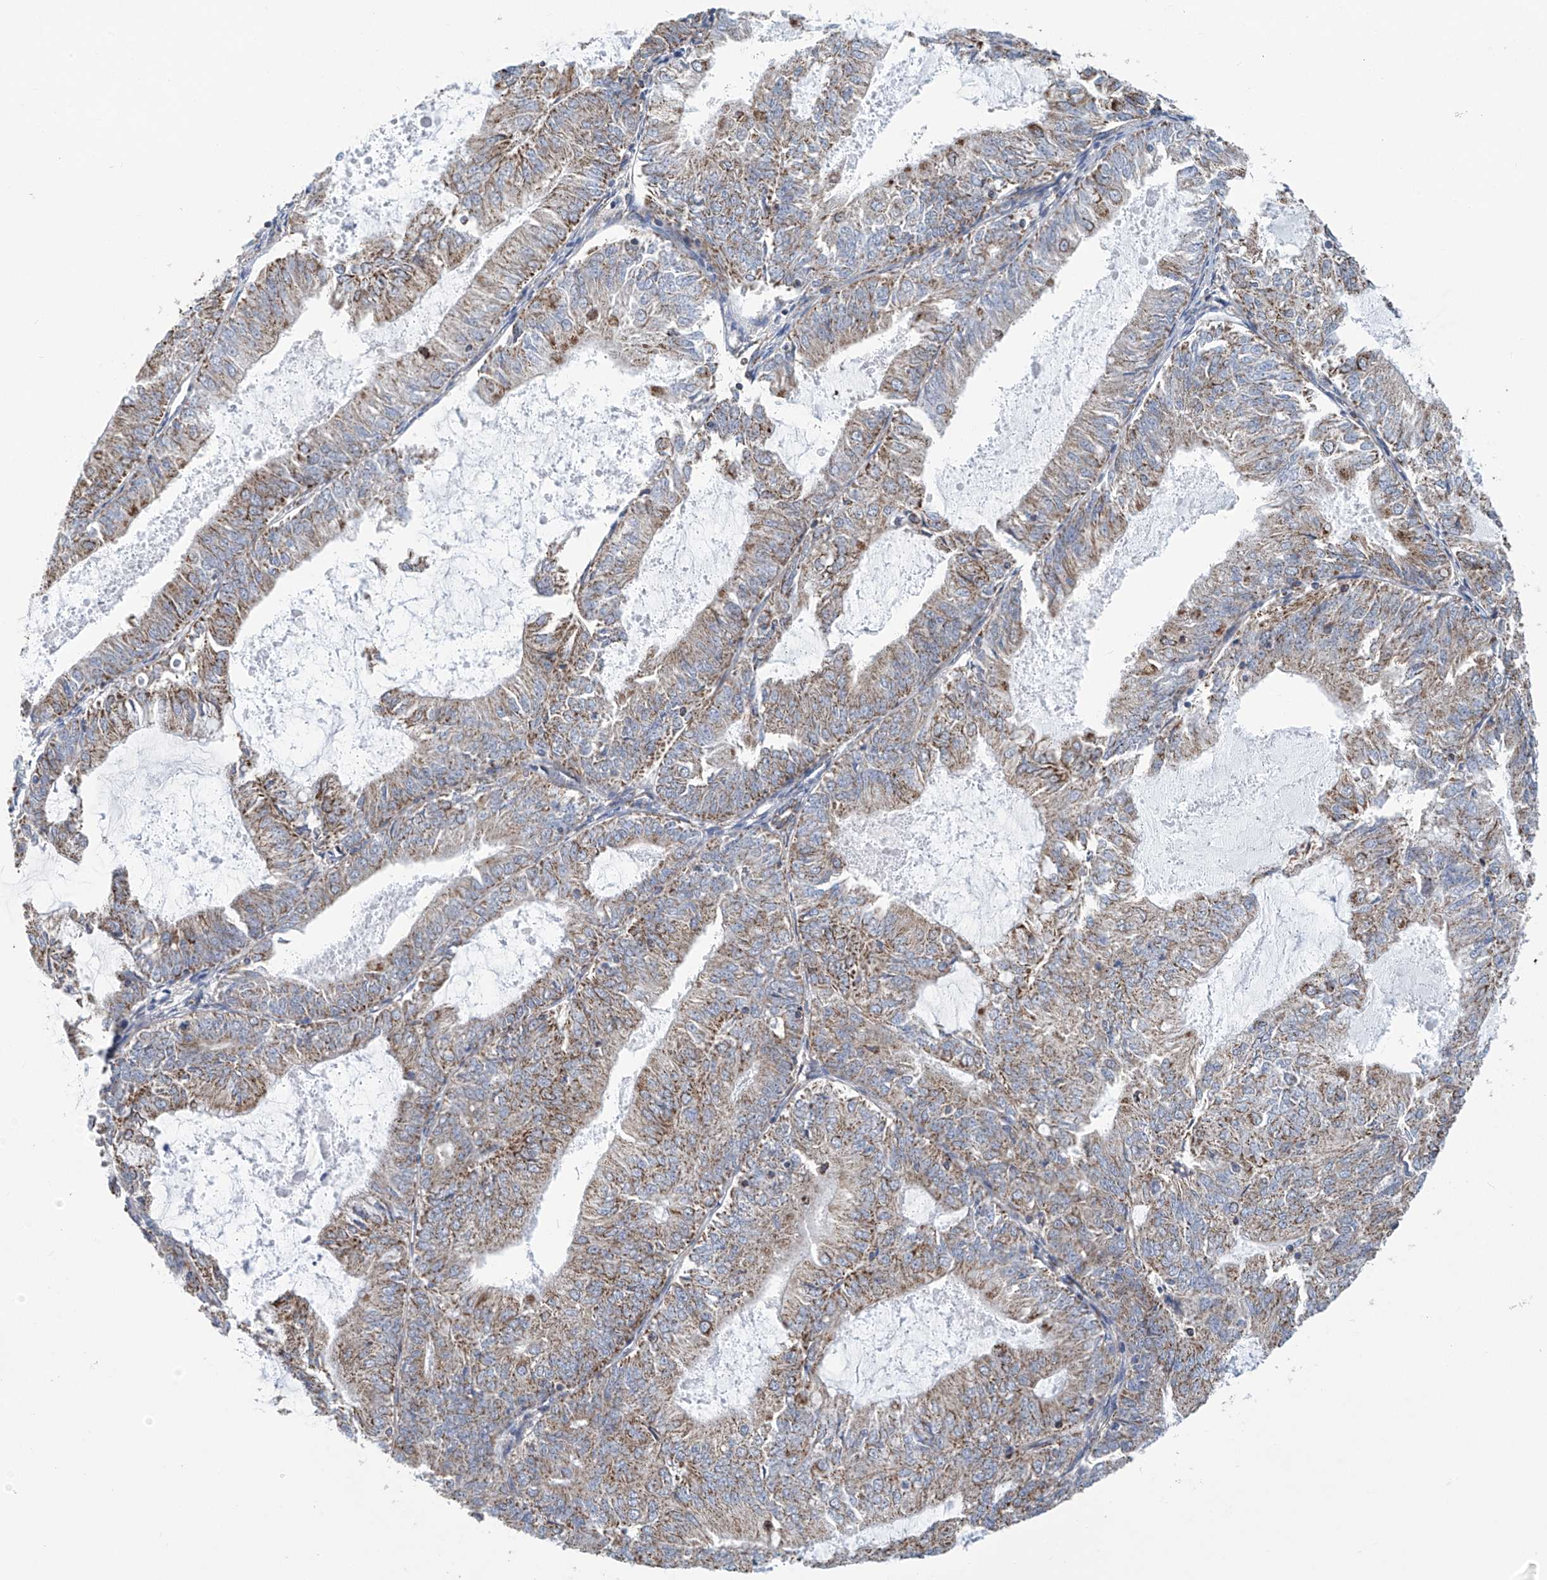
{"staining": {"intensity": "moderate", "quantity": "25%-75%", "location": "cytoplasmic/membranous"}, "tissue": "endometrial cancer", "cell_type": "Tumor cells", "image_type": "cancer", "snomed": [{"axis": "morphology", "description": "Adenocarcinoma, NOS"}, {"axis": "topography", "description": "Endometrium"}], "caption": "Approximately 25%-75% of tumor cells in endometrial adenocarcinoma demonstrate moderate cytoplasmic/membranous protein staining as visualized by brown immunohistochemical staining.", "gene": "COMMD1", "patient": {"sex": "female", "age": 57}}